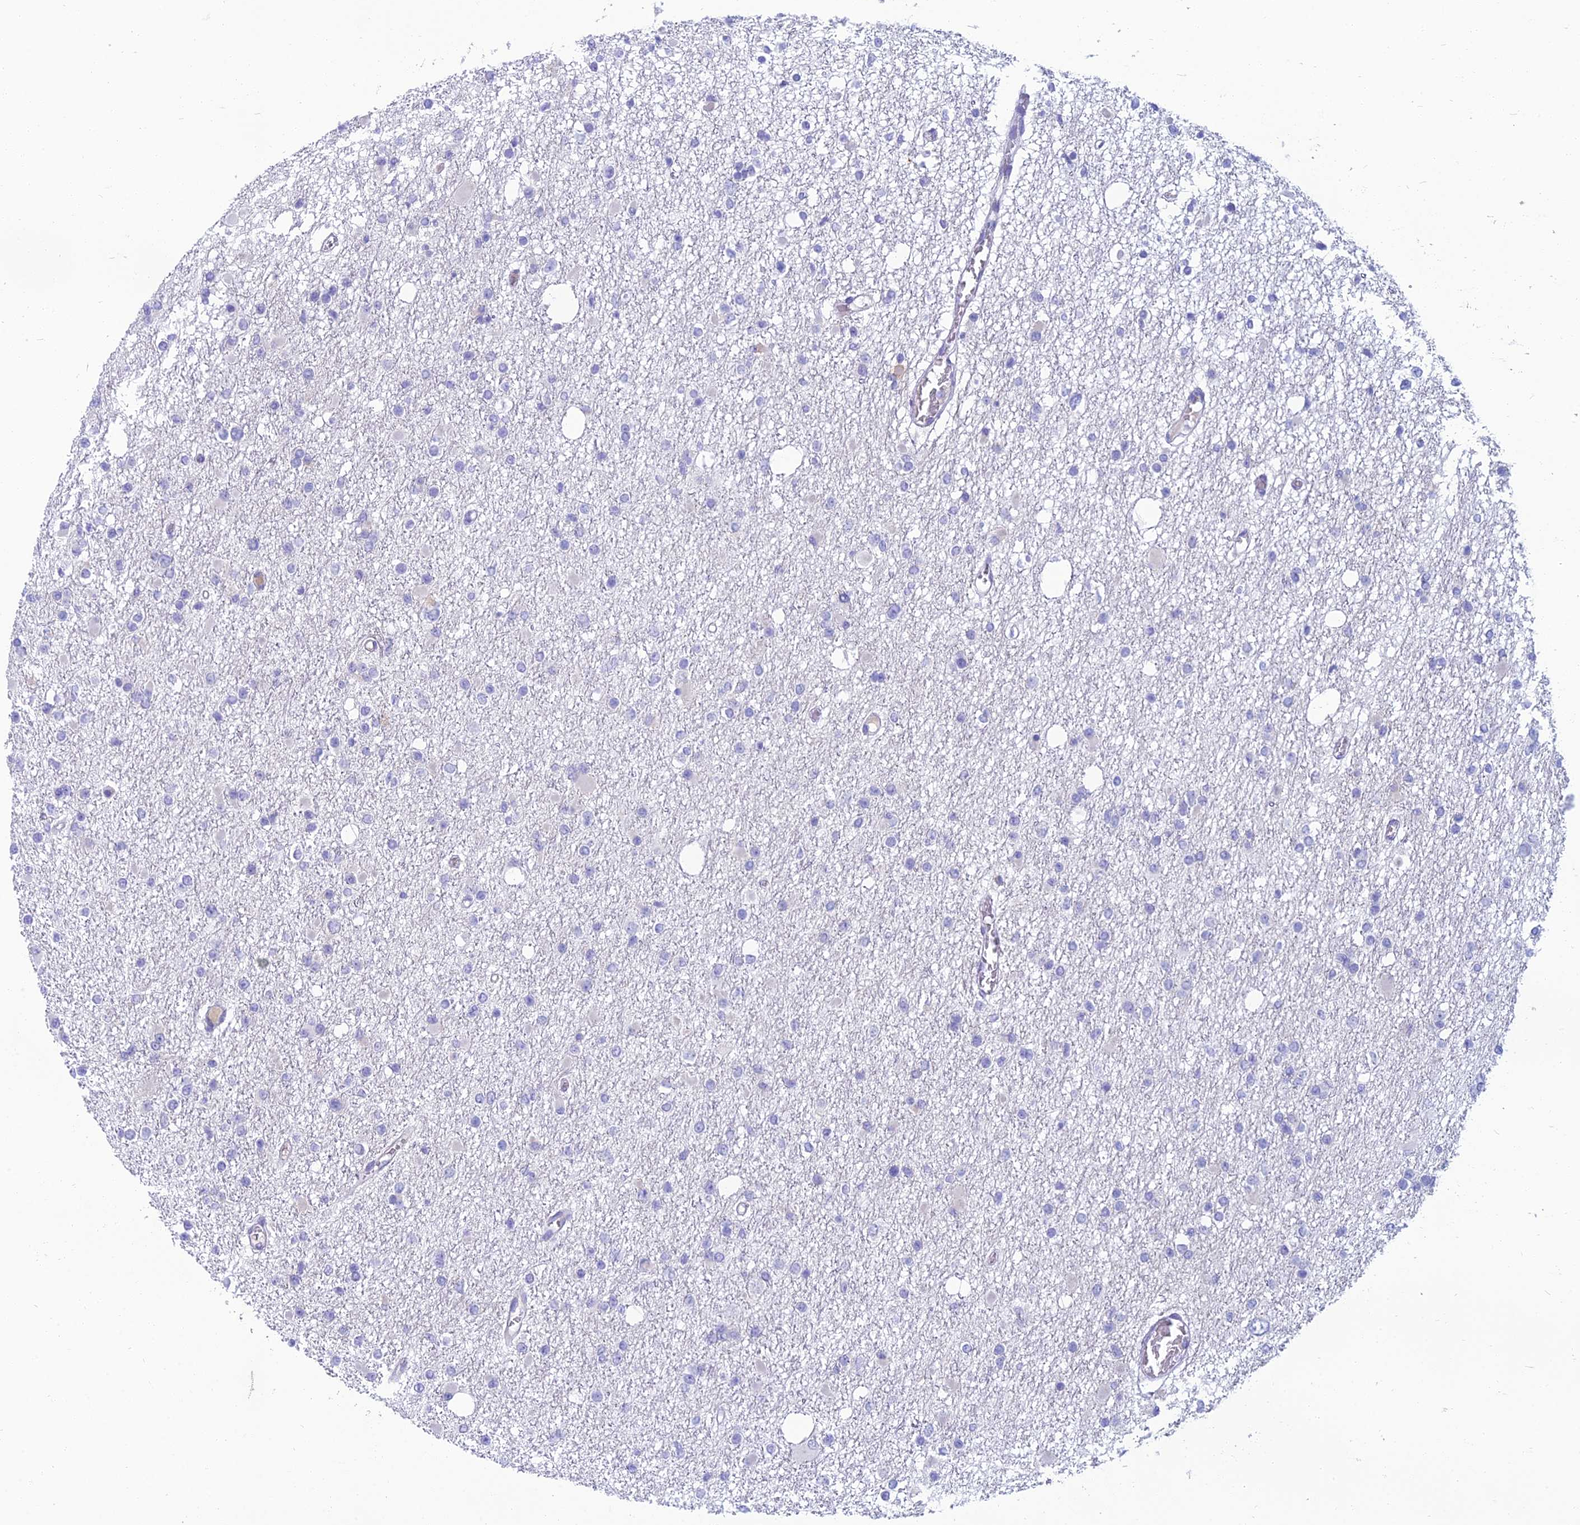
{"staining": {"intensity": "negative", "quantity": "none", "location": "none"}, "tissue": "glioma", "cell_type": "Tumor cells", "image_type": "cancer", "snomed": [{"axis": "morphology", "description": "Glioma, malignant, Low grade"}, {"axis": "topography", "description": "Brain"}], "caption": "High power microscopy image of an immunohistochemistry (IHC) micrograph of glioma, revealing no significant staining in tumor cells.", "gene": "SPTLC3", "patient": {"sex": "female", "age": 22}}